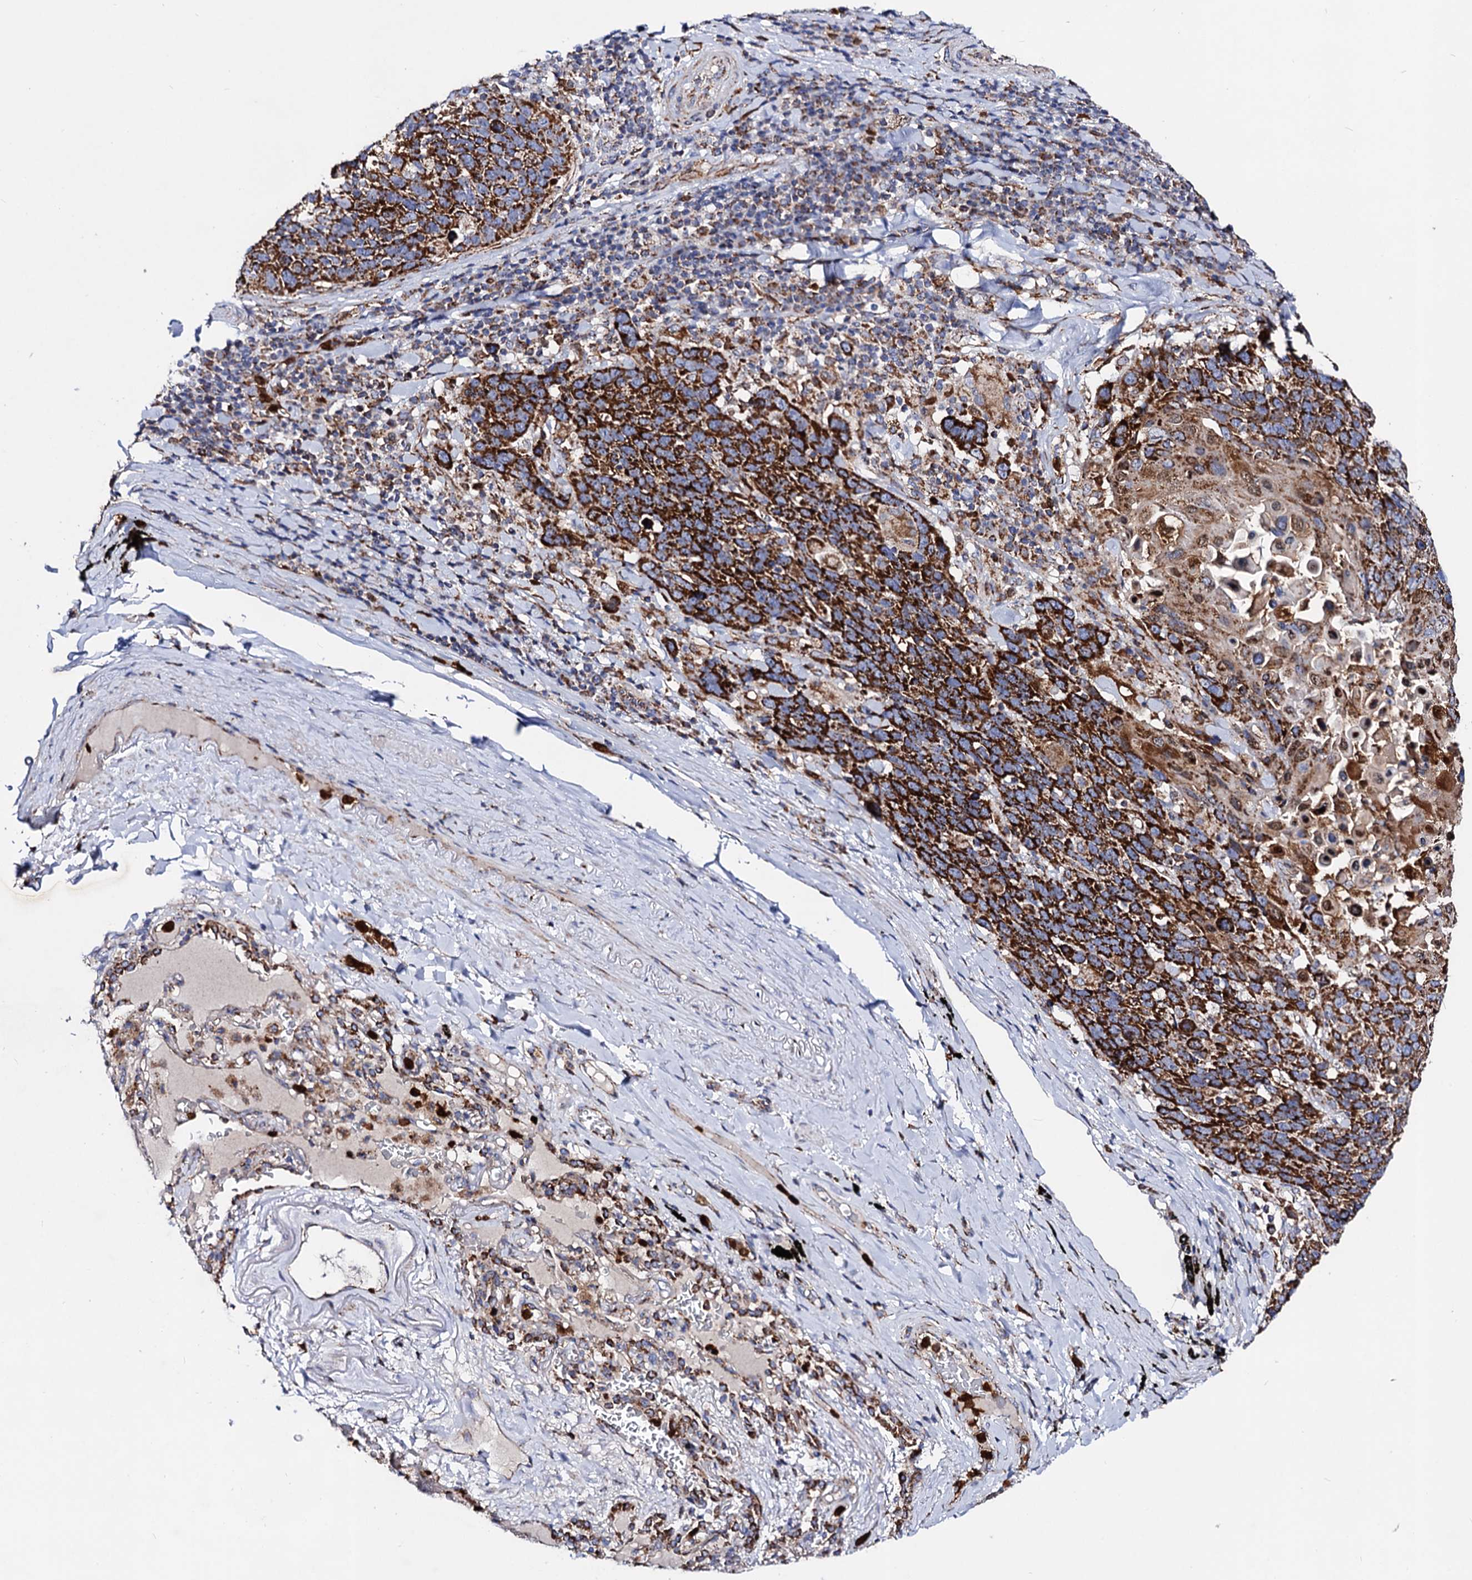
{"staining": {"intensity": "strong", "quantity": ">75%", "location": "cytoplasmic/membranous"}, "tissue": "lung cancer", "cell_type": "Tumor cells", "image_type": "cancer", "snomed": [{"axis": "morphology", "description": "Squamous cell carcinoma, NOS"}, {"axis": "topography", "description": "Lung"}], "caption": "Tumor cells demonstrate high levels of strong cytoplasmic/membranous expression in about >75% of cells in human squamous cell carcinoma (lung).", "gene": "ACAD9", "patient": {"sex": "male", "age": 66}}